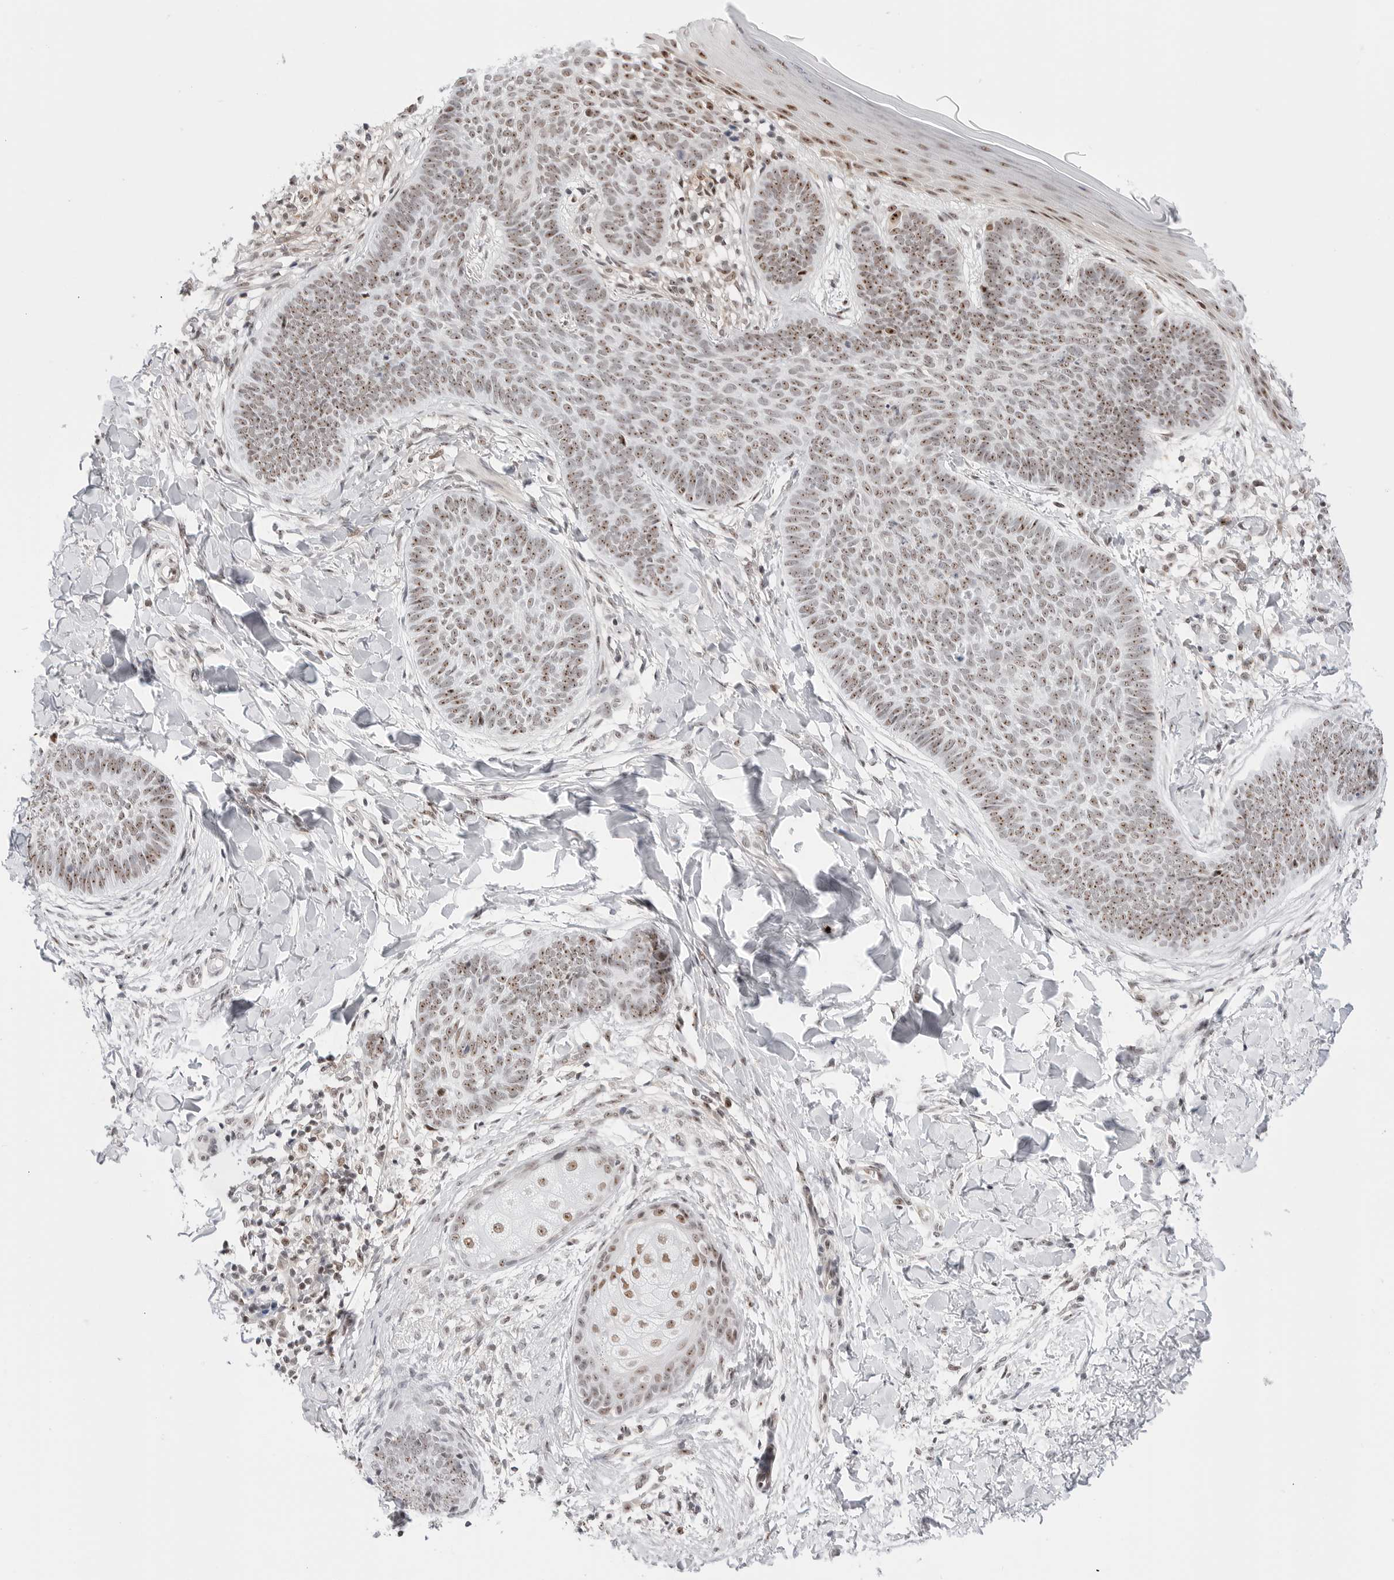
{"staining": {"intensity": "moderate", "quantity": ">75%", "location": "nuclear"}, "tissue": "skin cancer", "cell_type": "Tumor cells", "image_type": "cancer", "snomed": [{"axis": "morphology", "description": "Normal tissue, NOS"}, {"axis": "morphology", "description": "Basal cell carcinoma"}, {"axis": "topography", "description": "Skin"}], "caption": "Immunohistochemistry (DAB) staining of basal cell carcinoma (skin) exhibits moderate nuclear protein staining in approximately >75% of tumor cells.", "gene": "C1orf162", "patient": {"sex": "male", "age": 50}}